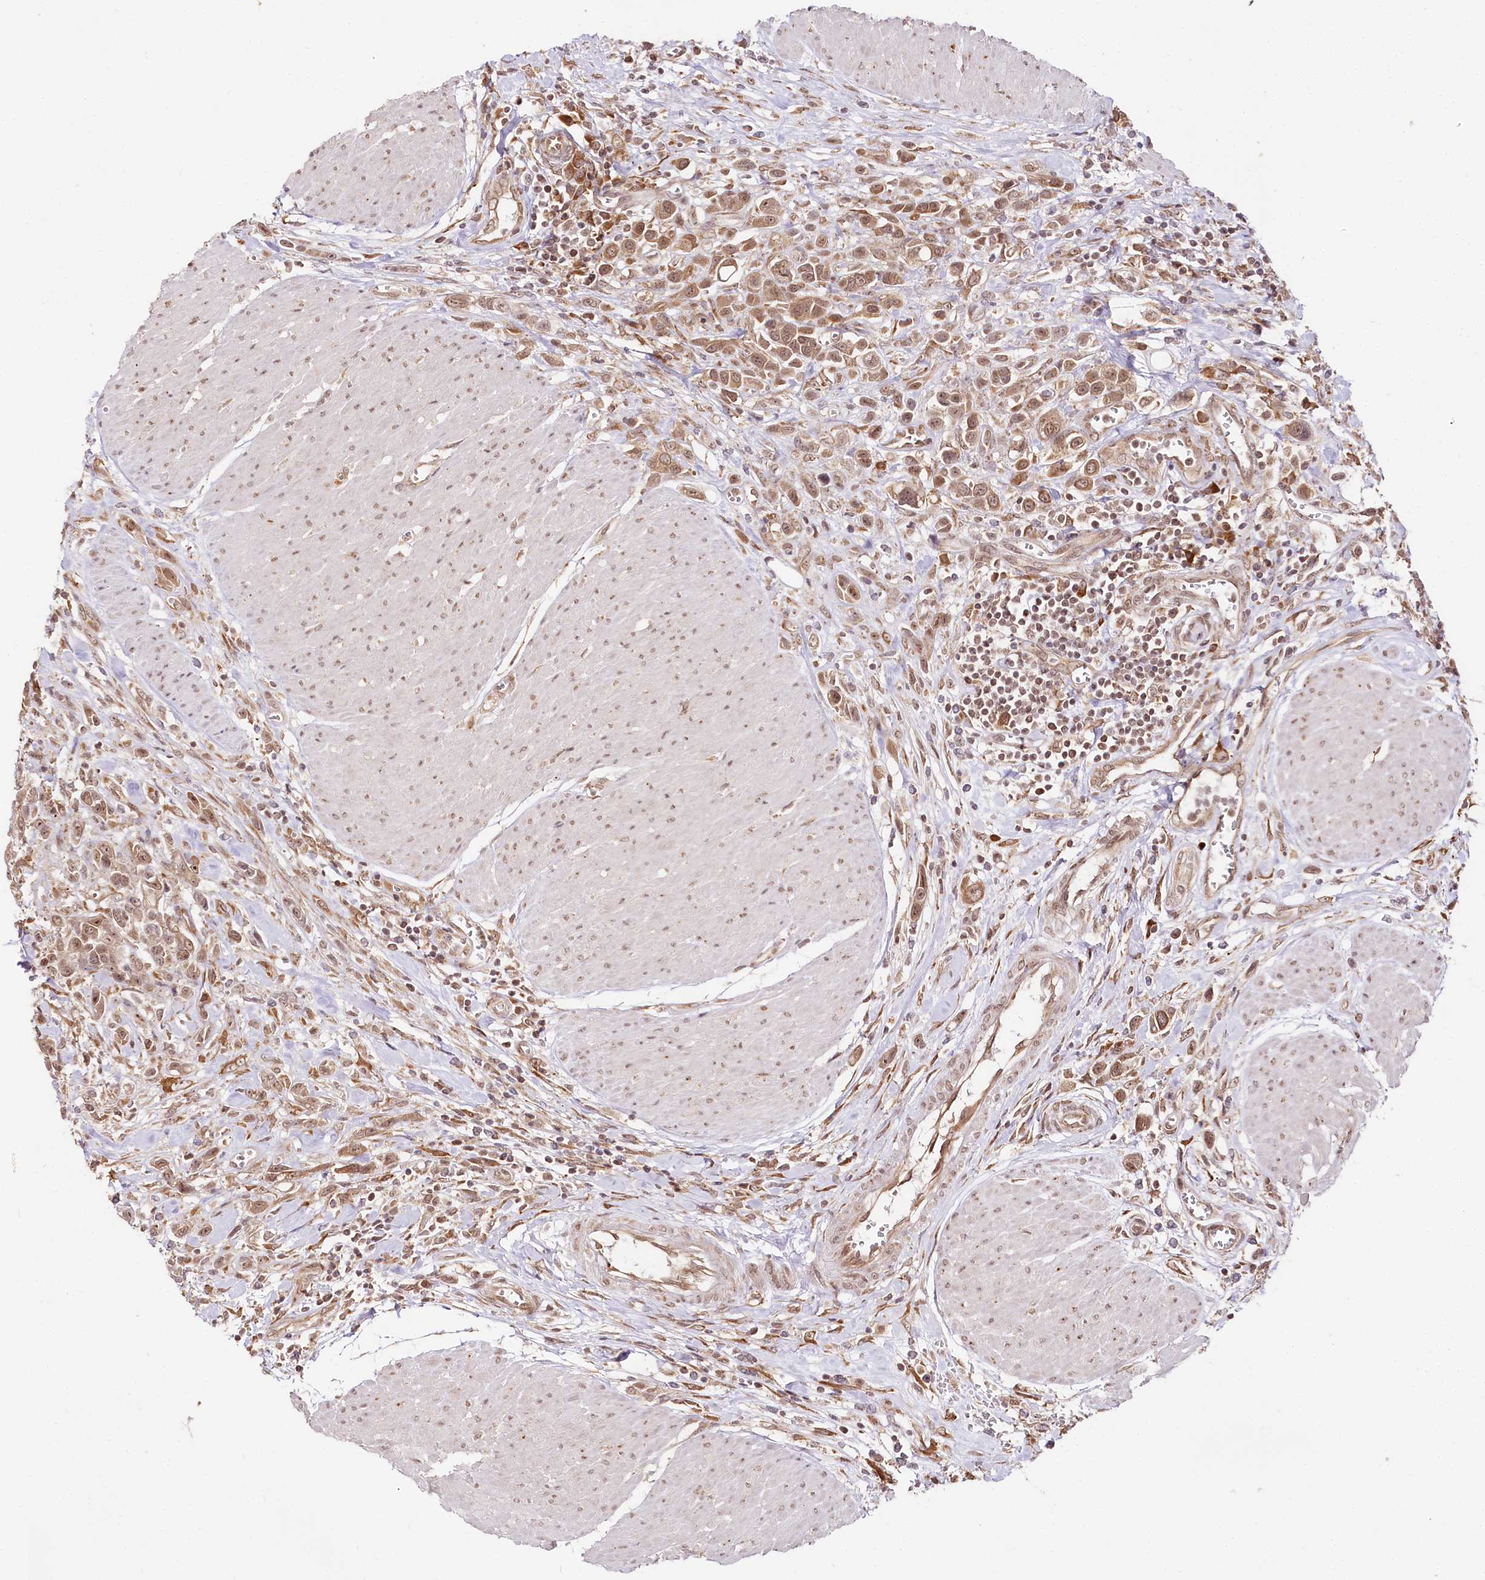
{"staining": {"intensity": "moderate", "quantity": ">75%", "location": "cytoplasmic/membranous,nuclear"}, "tissue": "urothelial cancer", "cell_type": "Tumor cells", "image_type": "cancer", "snomed": [{"axis": "morphology", "description": "Urothelial carcinoma, High grade"}, {"axis": "topography", "description": "Urinary bladder"}], "caption": "A micrograph showing moderate cytoplasmic/membranous and nuclear staining in about >75% of tumor cells in urothelial carcinoma (high-grade), as visualized by brown immunohistochemical staining.", "gene": "ENSG00000144785", "patient": {"sex": "male", "age": 50}}